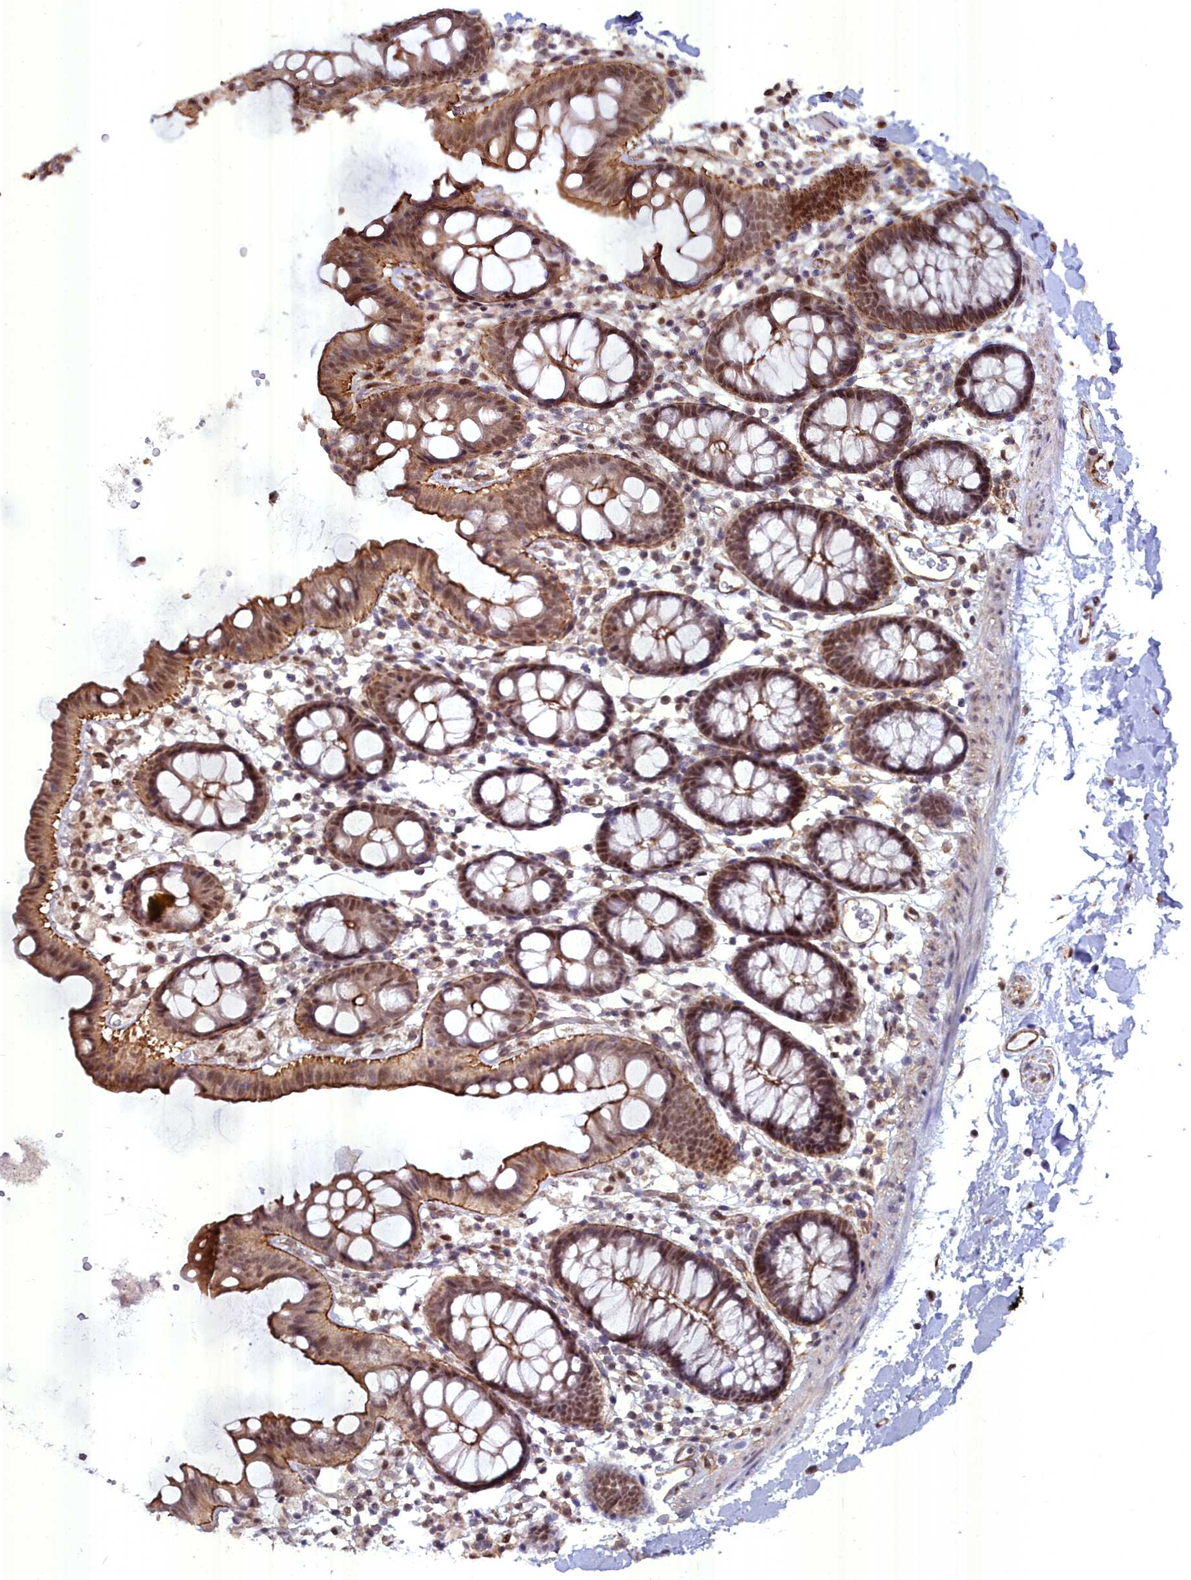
{"staining": {"intensity": "moderate", "quantity": ">75%", "location": "cytoplasmic/membranous,nuclear"}, "tissue": "colon", "cell_type": "Endothelial cells", "image_type": "normal", "snomed": [{"axis": "morphology", "description": "Normal tissue, NOS"}, {"axis": "topography", "description": "Colon"}], "caption": "A brown stain shows moderate cytoplasmic/membranous,nuclear expression of a protein in endothelial cells of unremarkable human colon. (IHC, brightfield microscopy, high magnification).", "gene": "YJU2", "patient": {"sex": "male", "age": 75}}